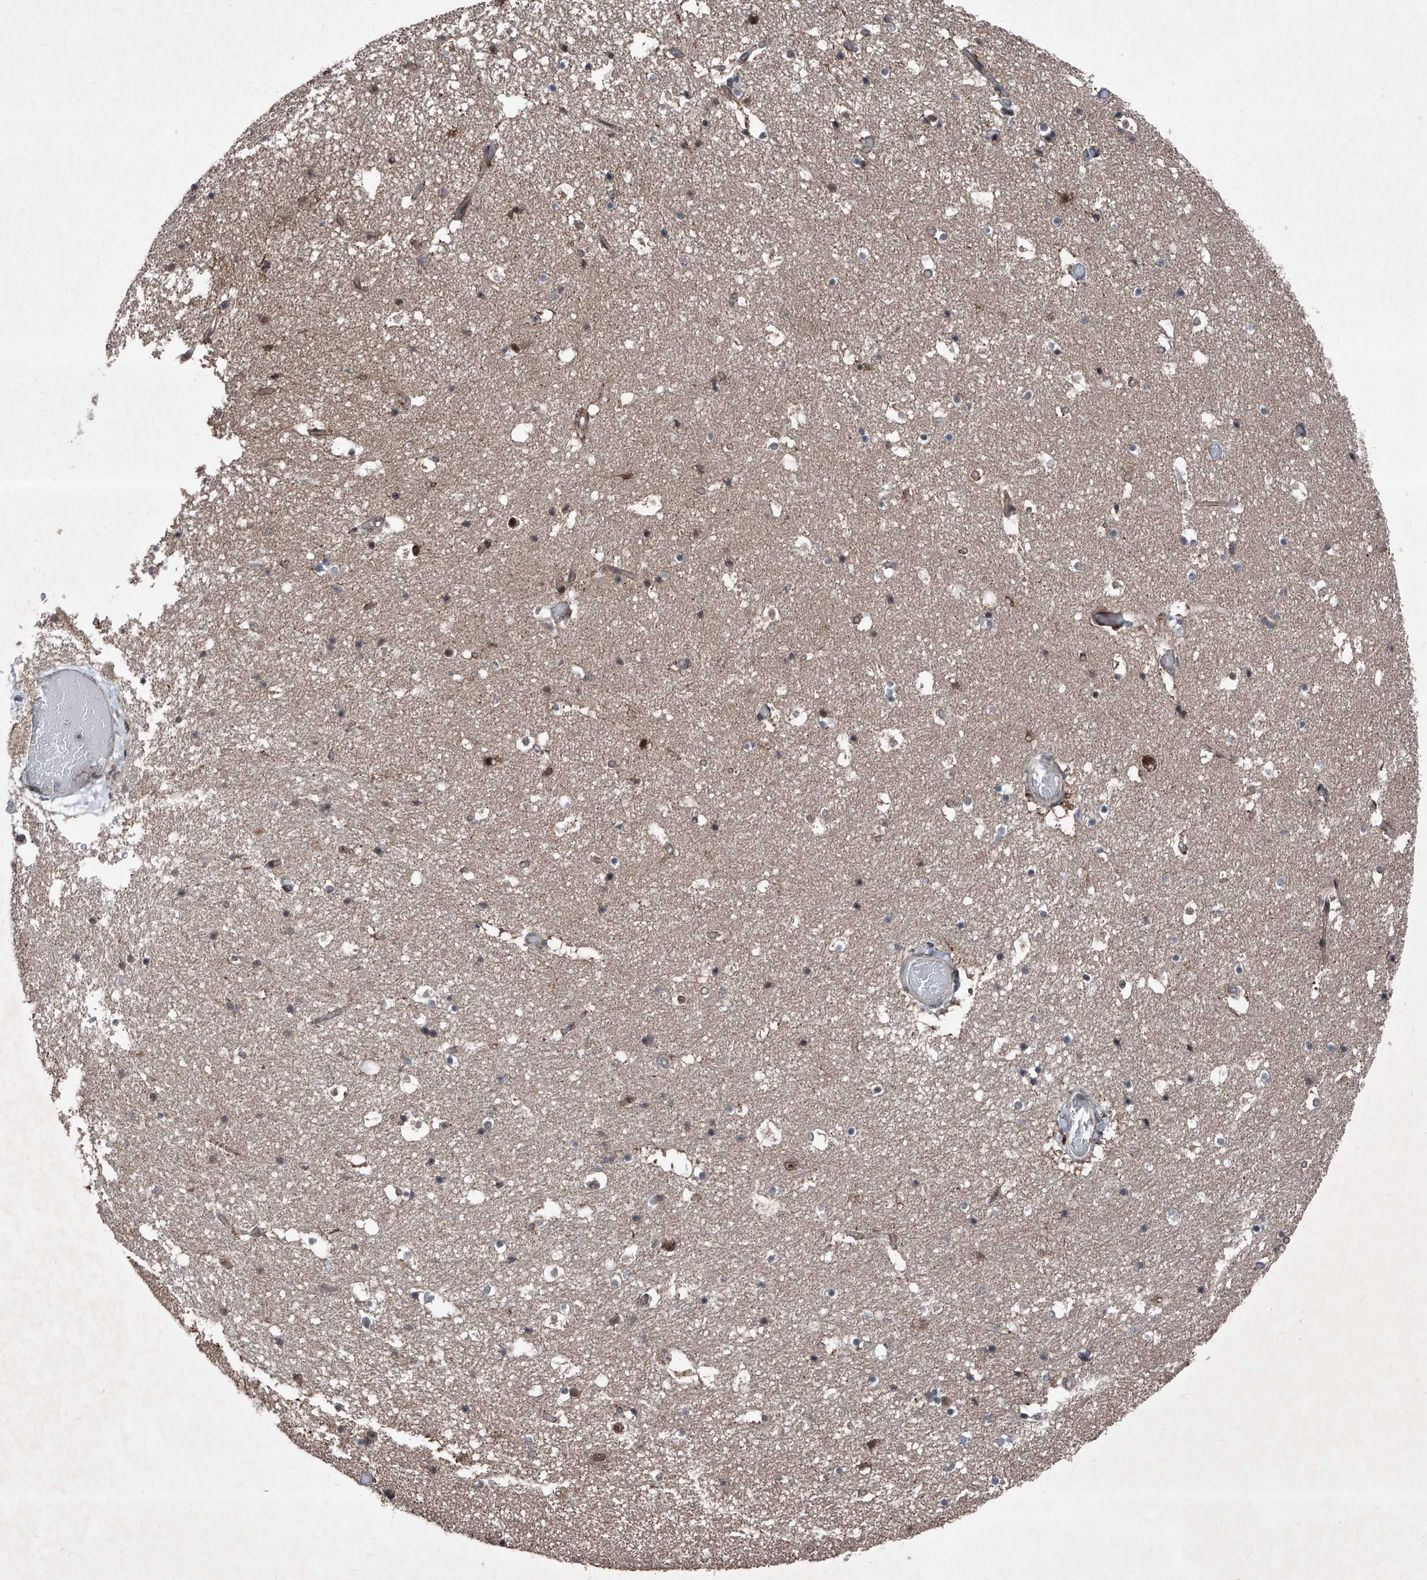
{"staining": {"intensity": "weak", "quantity": "<25%", "location": "cytoplasmic/membranous"}, "tissue": "hippocampus", "cell_type": "Glial cells", "image_type": "normal", "snomed": [{"axis": "morphology", "description": "Normal tissue, NOS"}, {"axis": "topography", "description": "Hippocampus"}], "caption": "Immunohistochemistry (IHC) image of benign hippocampus: human hippocampus stained with DAB demonstrates no significant protein positivity in glial cells.", "gene": "COA7", "patient": {"sex": "female", "age": 52}}